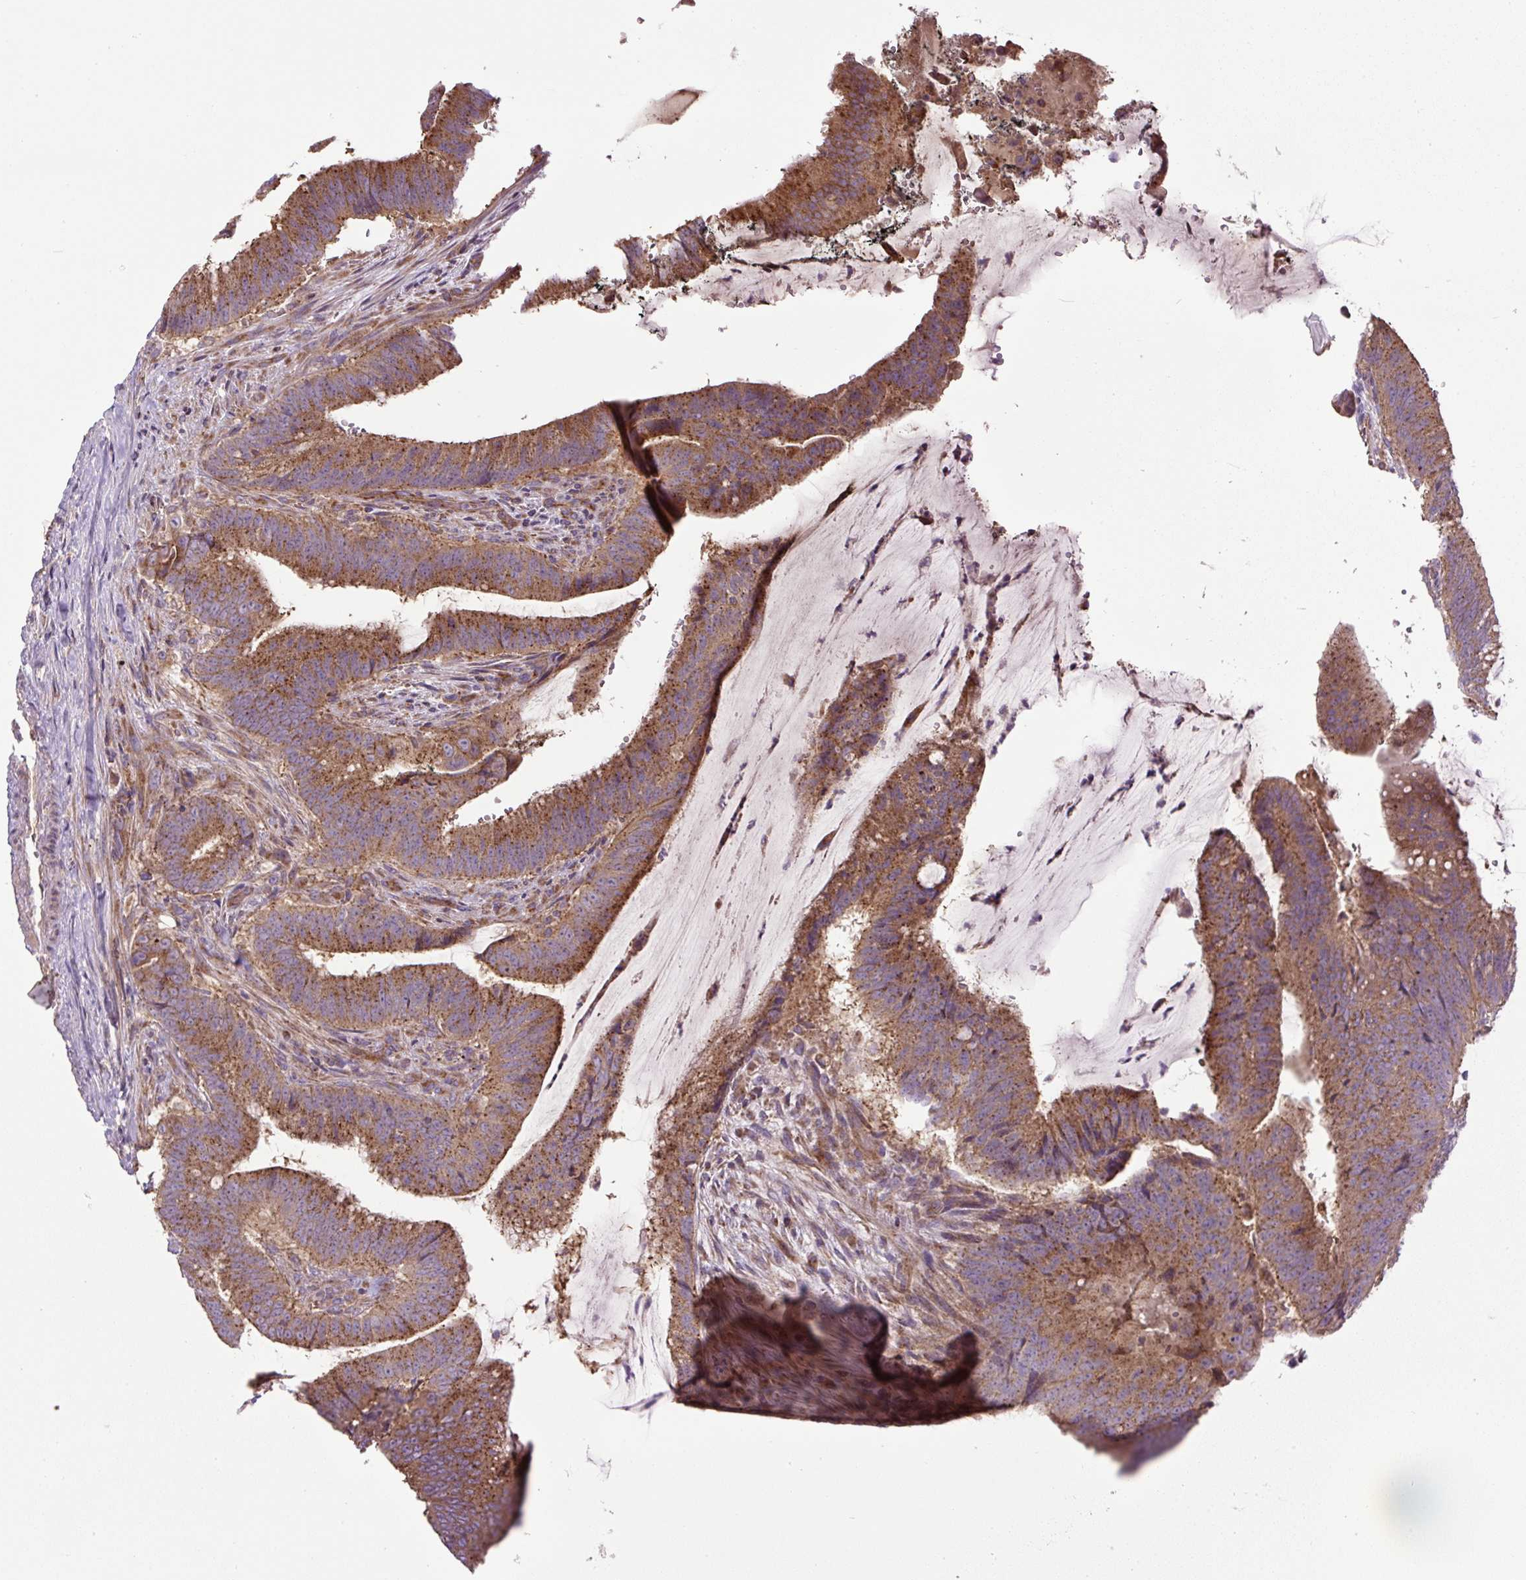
{"staining": {"intensity": "moderate", "quantity": ">75%", "location": "cytoplasmic/membranous"}, "tissue": "colorectal cancer", "cell_type": "Tumor cells", "image_type": "cancer", "snomed": [{"axis": "morphology", "description": "Adenocarcinoma, NOS"}, {"axis": "topography", "description": "Colon"}], "caption": "This is a micrograph of IHC staining of adenocarcinoma (colorectal), which shows moderate positivity in the cytoplasmic/membranous of tumor cells.", "gene": "ZNF547", "patient": {"sex": "female", "age": 43}}